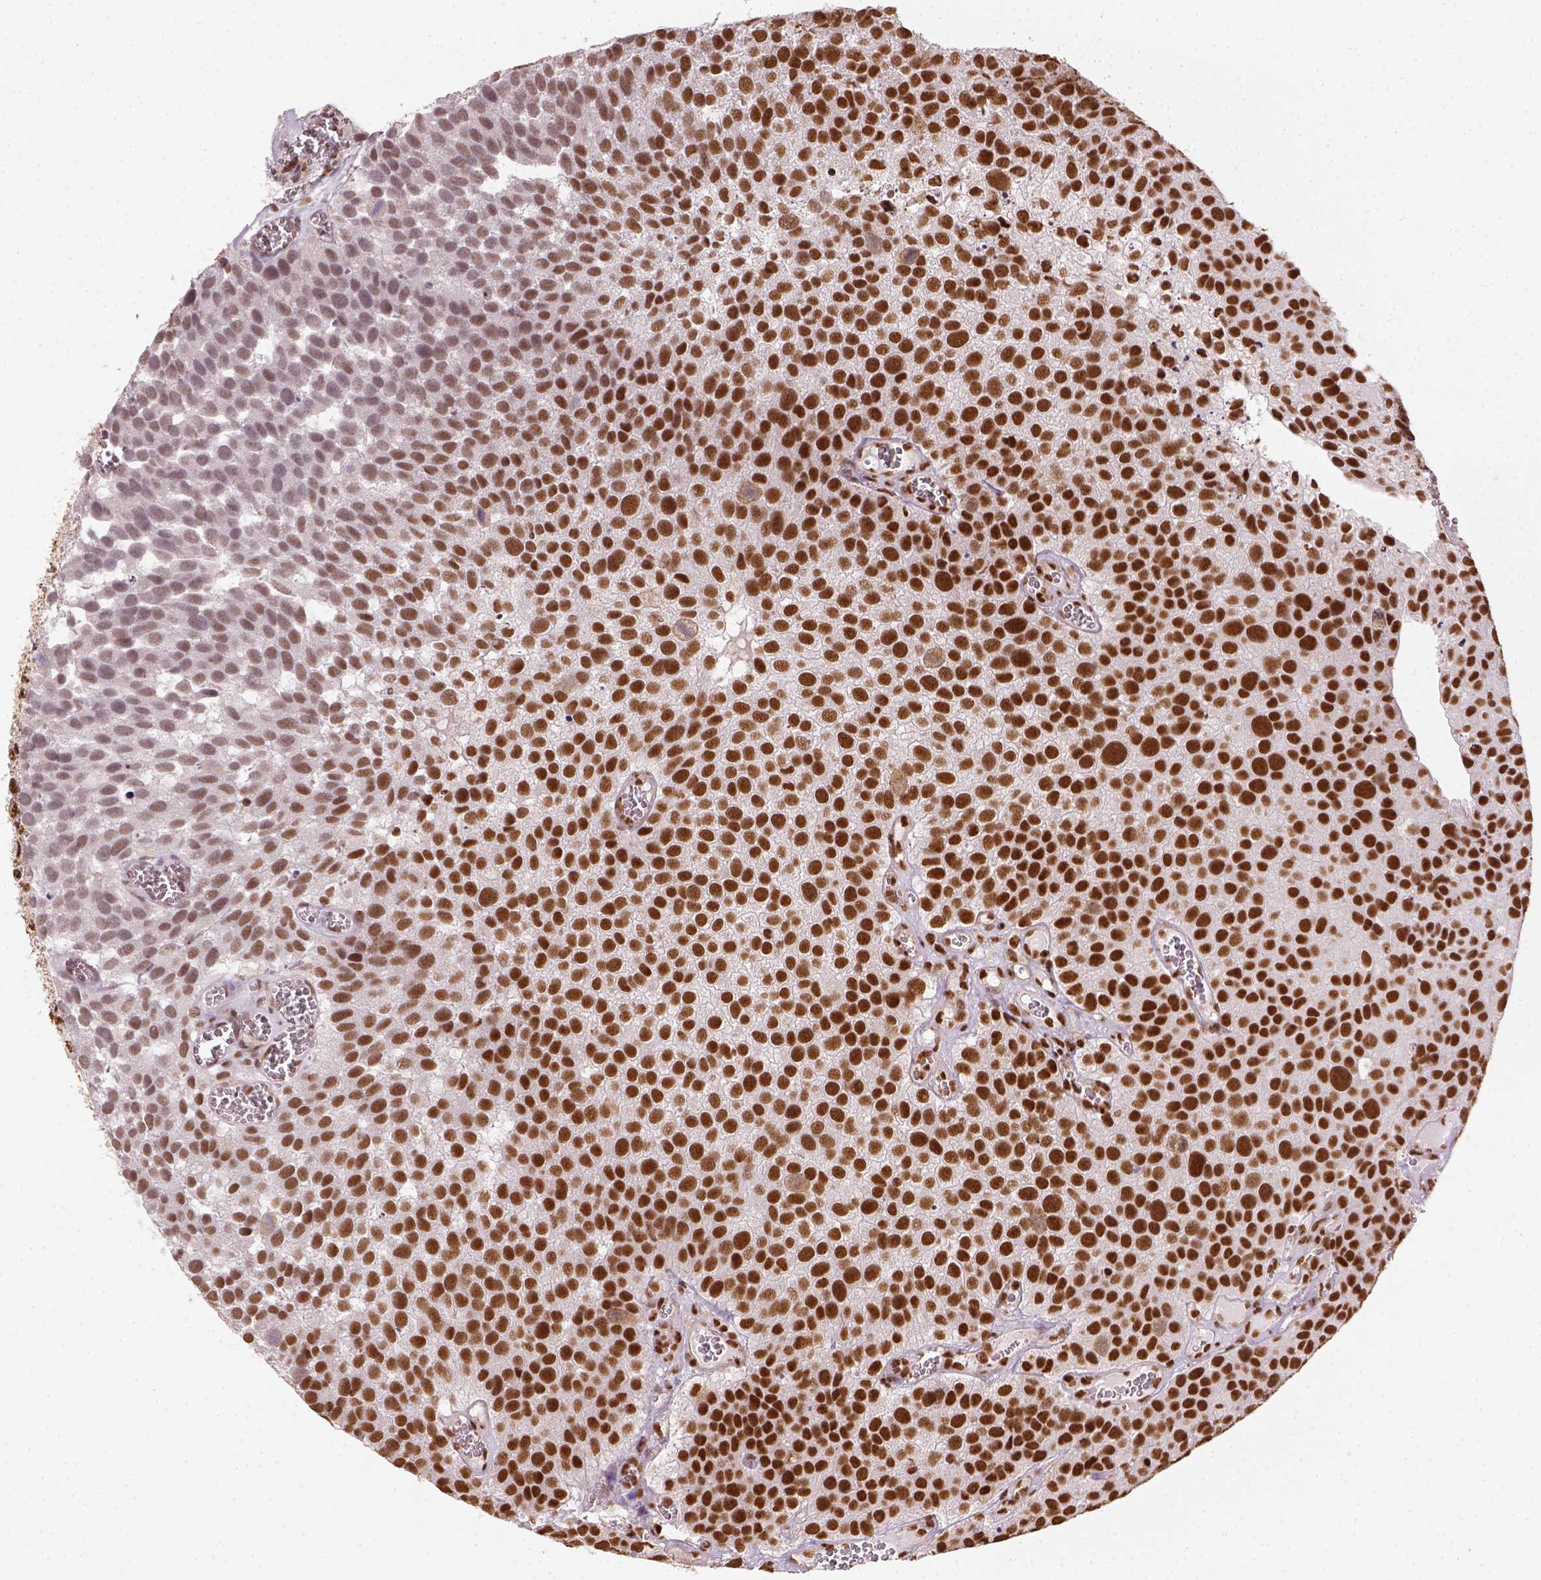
{"staining": {"intensity": "moderate", "quantity": ">75%", "location": "nuclear"}, "tissue": "urothelial cancer", "cell_type": "Tumor cells", "image_type": "cancer", "snomed": [{"axis": "morphology", "description": "Urothelial carcinoma, Low grade"}, {"axis": "topography", "description": "Urinary bladder"}], "caption": "Tumor cells display moderate nuclear positivity in about >75% of cells in urothelial carcinoma (low-grade). (brown staining indicates protein expression, while blue staining denotes nuclei).", "gene": "CCAR1", "patient": {"sex": "female", "age": 69}}